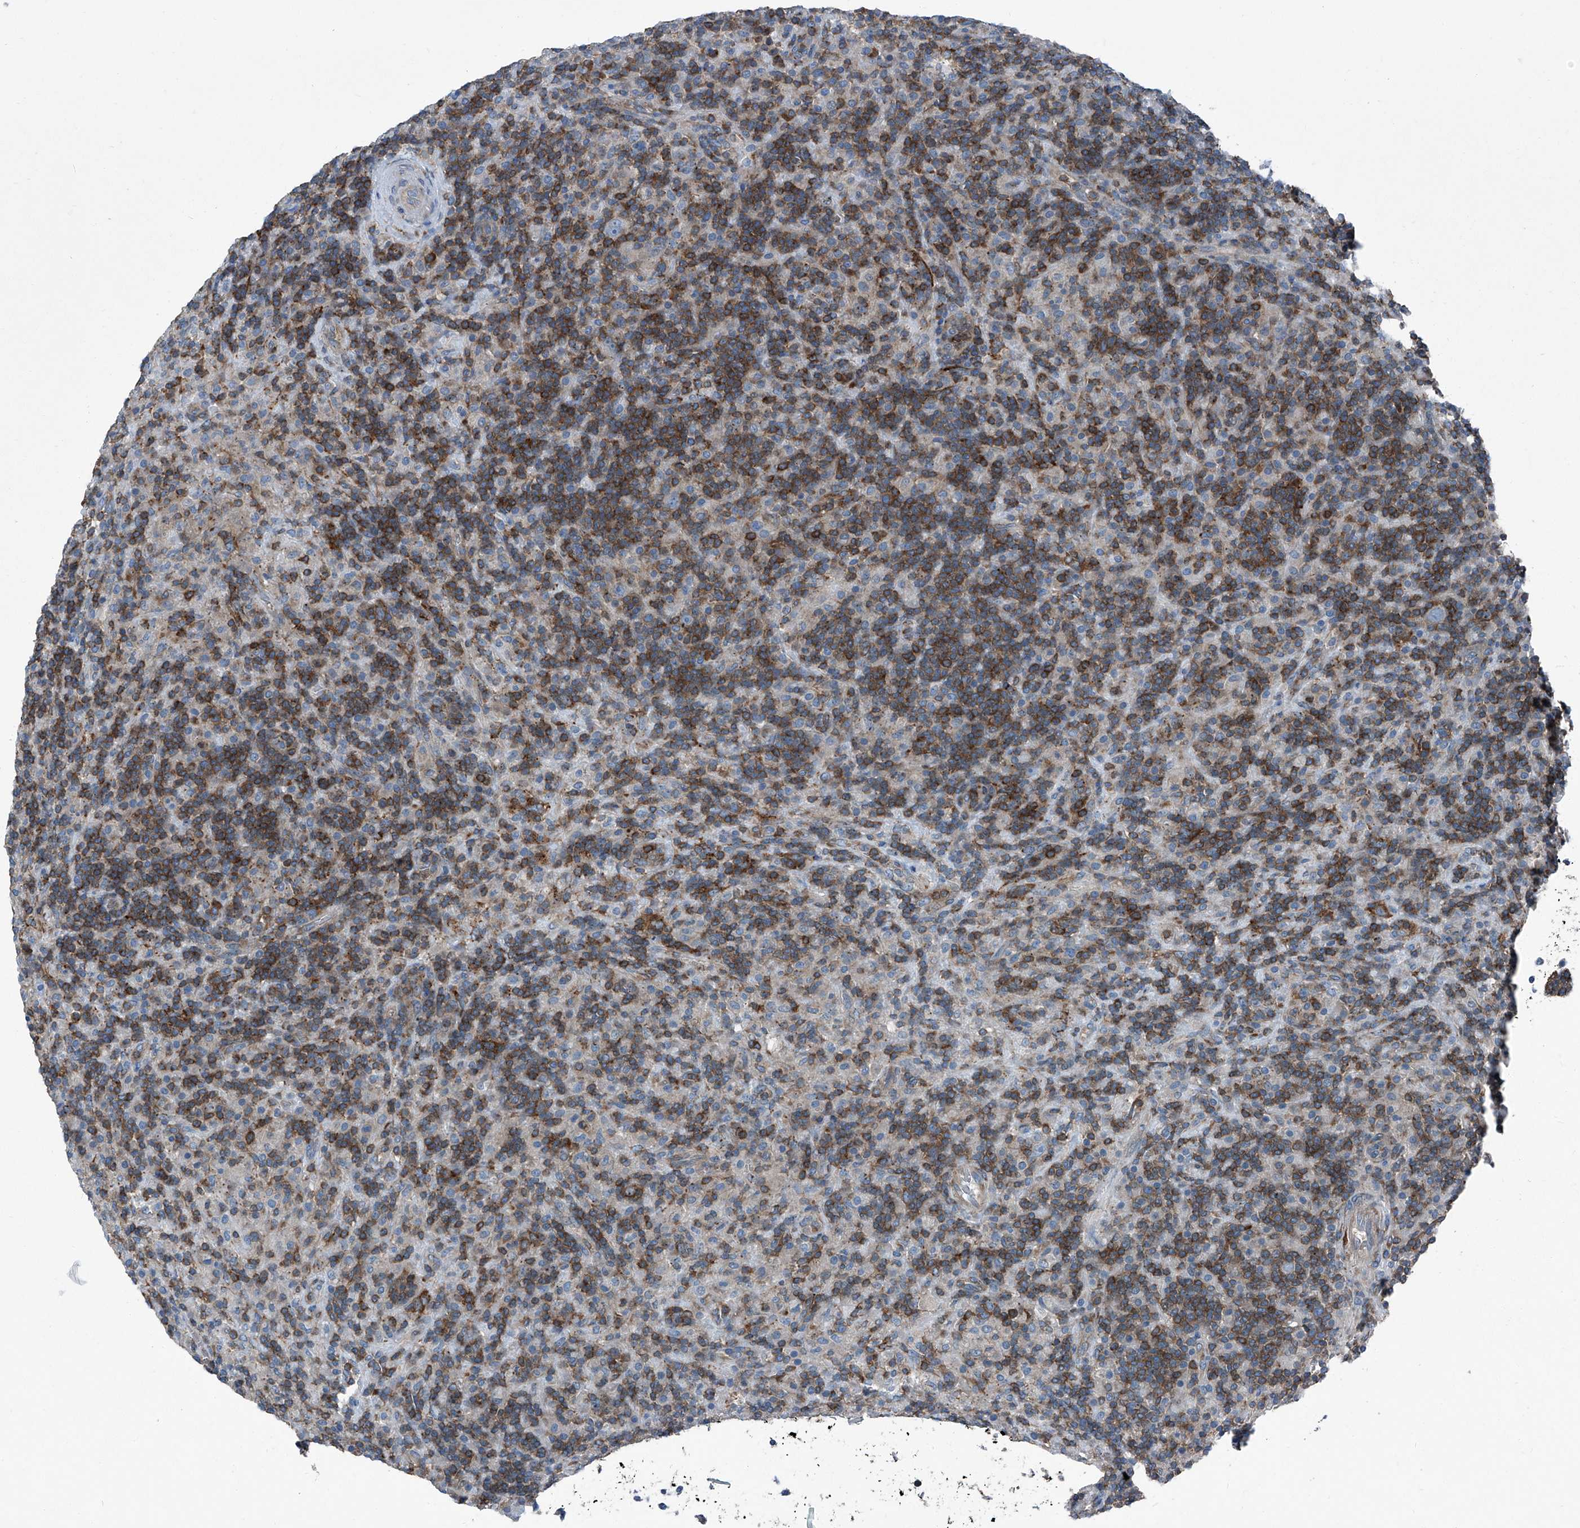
{"staining": {"intensity": "negative", "quantity": "none", "location": "none"}, "tissue": "lymphoma", "cell_type": "Tumor cells", "image_type": "cancer", "snomed": [{"axis": "morphology", "description": "Hodgkin's disease, NOS"}, {"axis": "topography", "description": "Lymph node"}], "caption": "Immunohistochemical staining of Hodgkin's disease displays no significant positivity in tumor cells.", "gene": "SEPTIN7", "patient": {"sex": "male", "age": 70}}